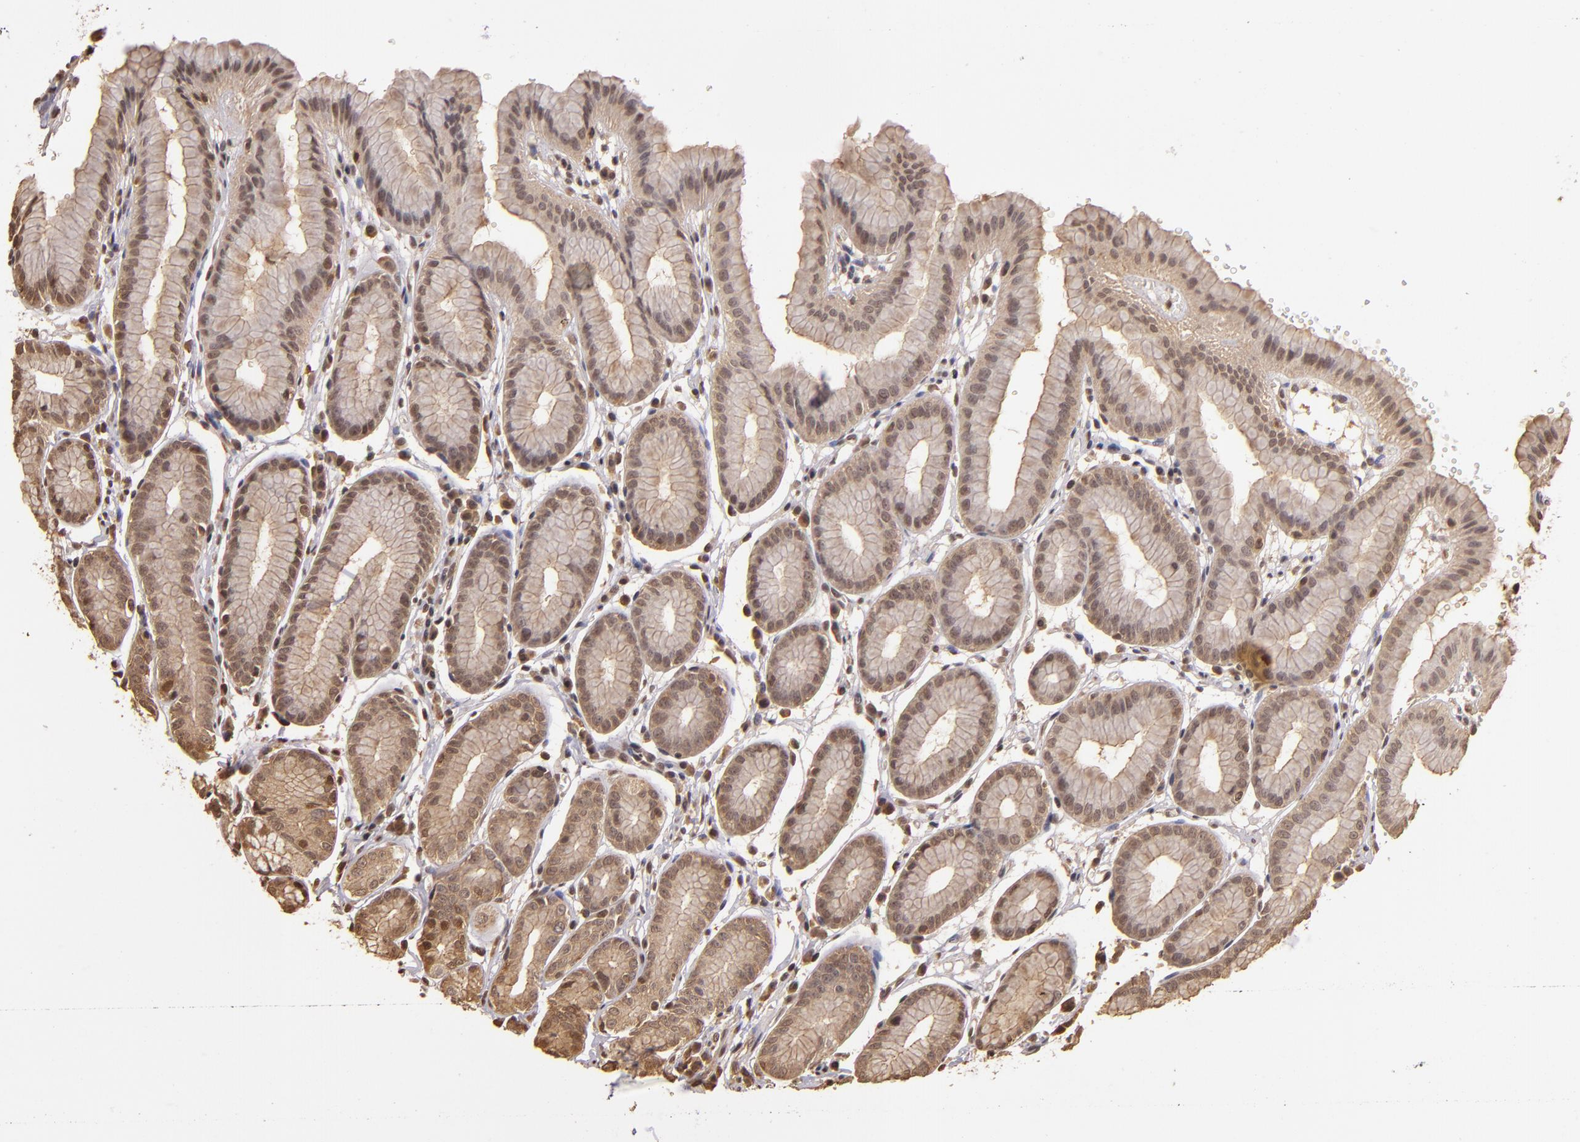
{"staining": {"intensity": "weak", "quantity": "25%-75%", "location": "cytoplasmic/membranous,nuclear"}, "tissue": "stomach", "cell_type": "Glandular cells", "image_type": "normal", "snomed": [{"axis": "morphology", "description": "Normal tissue, NOS"}, {"axis": "topography", "description": "Stomach"}], "caption": "Protein staining of benign stomach shows weak cytoplasmic/membranous,nuclear positivity in approximately 25%-75% of glandular cells. (IHC, brightfield microscopy, high magnification).", "gene": "ARPC2", "patient": {"sex": "male", "age": 42}}